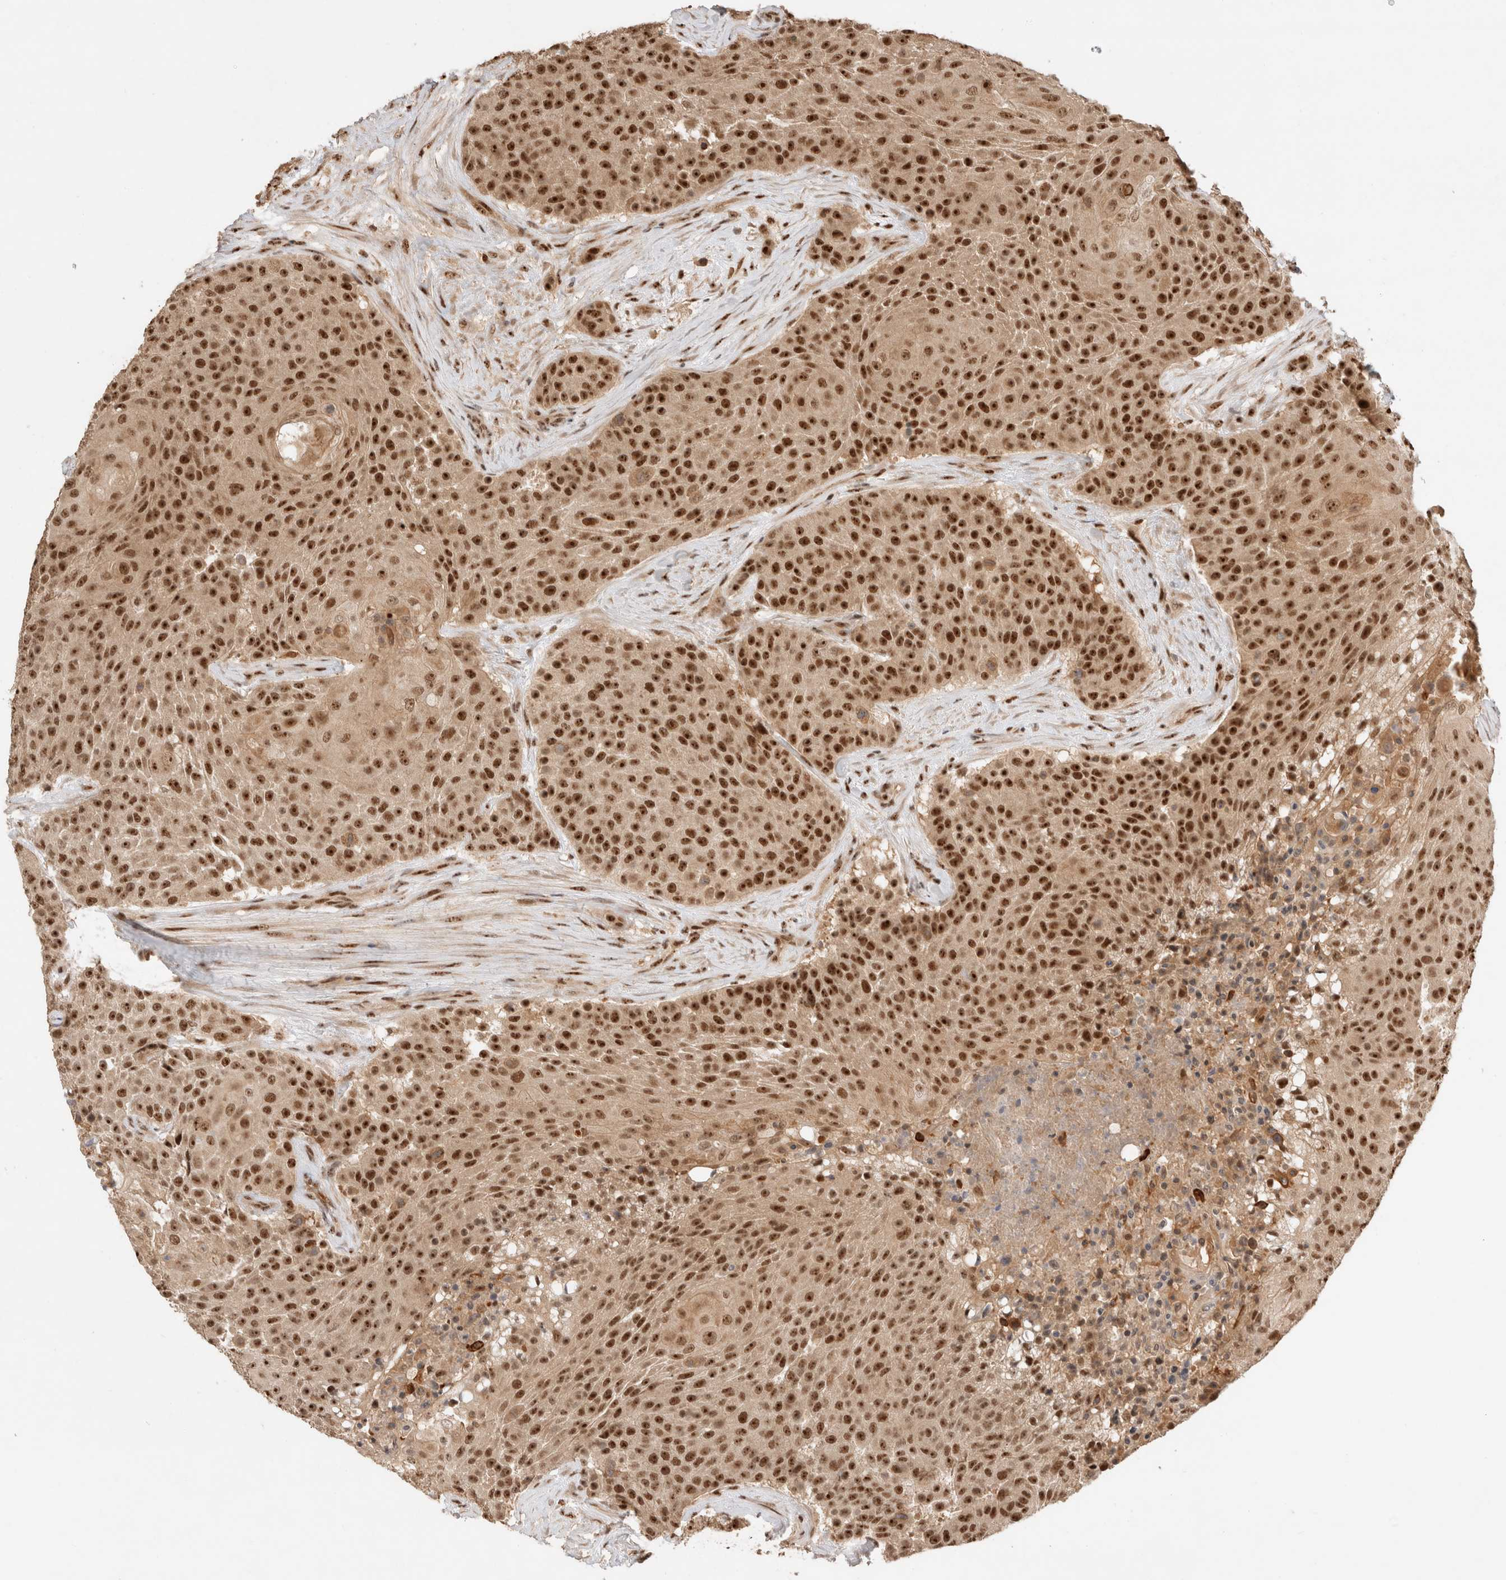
{"staining": {"intensity": "strong", "quantity": ">75%", "location": "cytoplasmic/membranous,nuclear"}, "tissue": "urothelial cancer", "cell_type": "Tumor cells", "image_type": "cancer", "snomed": [{"axis": "morphology", "description": "Urothelial carcinoma, High grade"}, {"axis": "topography", "description": "Urinary bladder"}], "caption": "A brown stain shows strong cytoplasmic/membranous and nuclear staining of a protein in human urothelial cancer tumor cells.", "gene": "MPHOSPH6", "patient": {"sex": "female", "age": 63}}